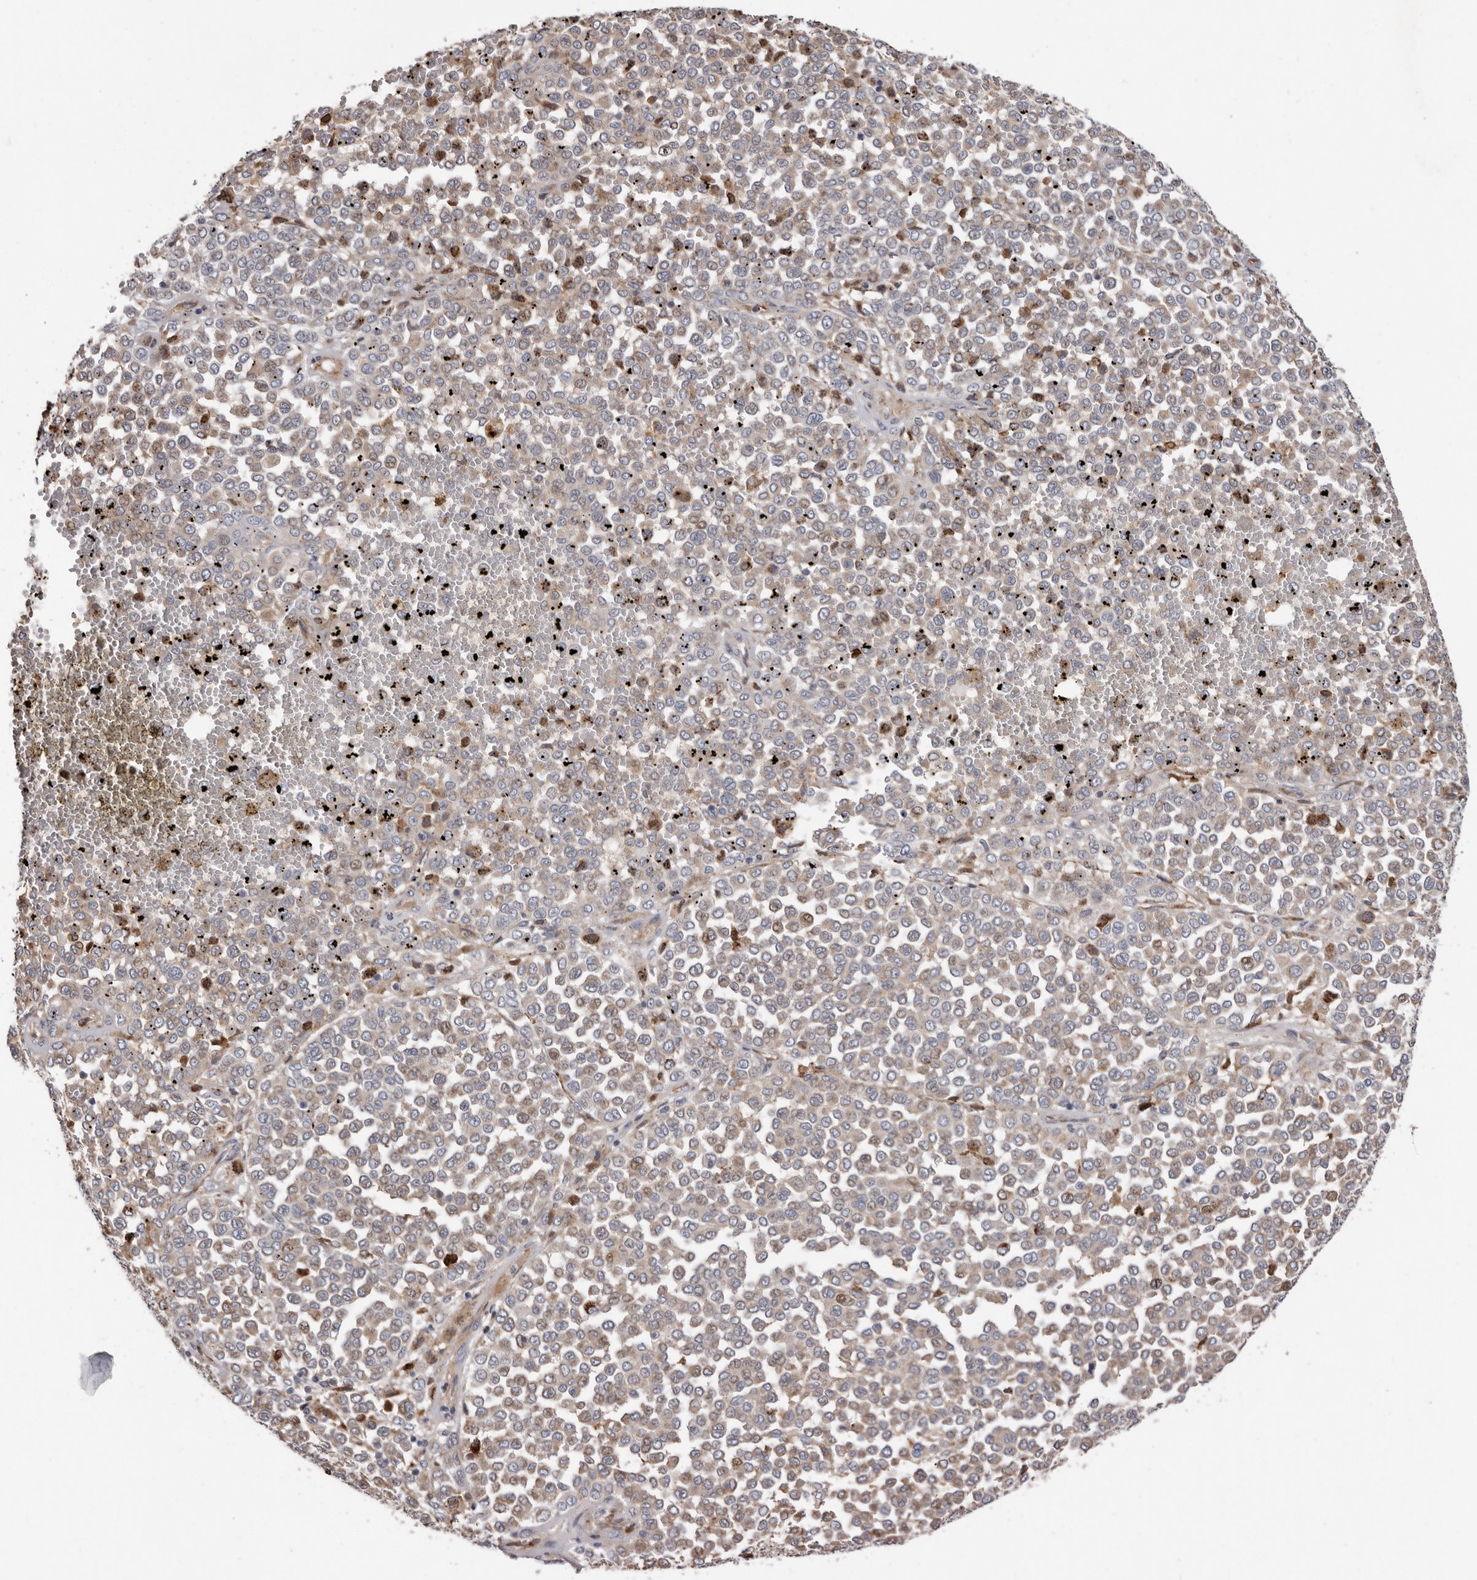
{"staining": {"intensity": "weak", "quantity": "25%-75%", "location": "cytoplasmic/membranous"}, "tissue": "melanoma", "cell_type": "Tumor cells", "image_type": "cancer", "snomed": [{"axis": "morphology", "description": "Malignant melanoma, Metastatic site"}, {"axis": "topography", "description": "Pancreas"}], "caption": "Human melanoma stained with a protein marker displays weak staining in tumor cells.", "gene": "ASIC5", "patient": {"sex": "female", "age": 30}}